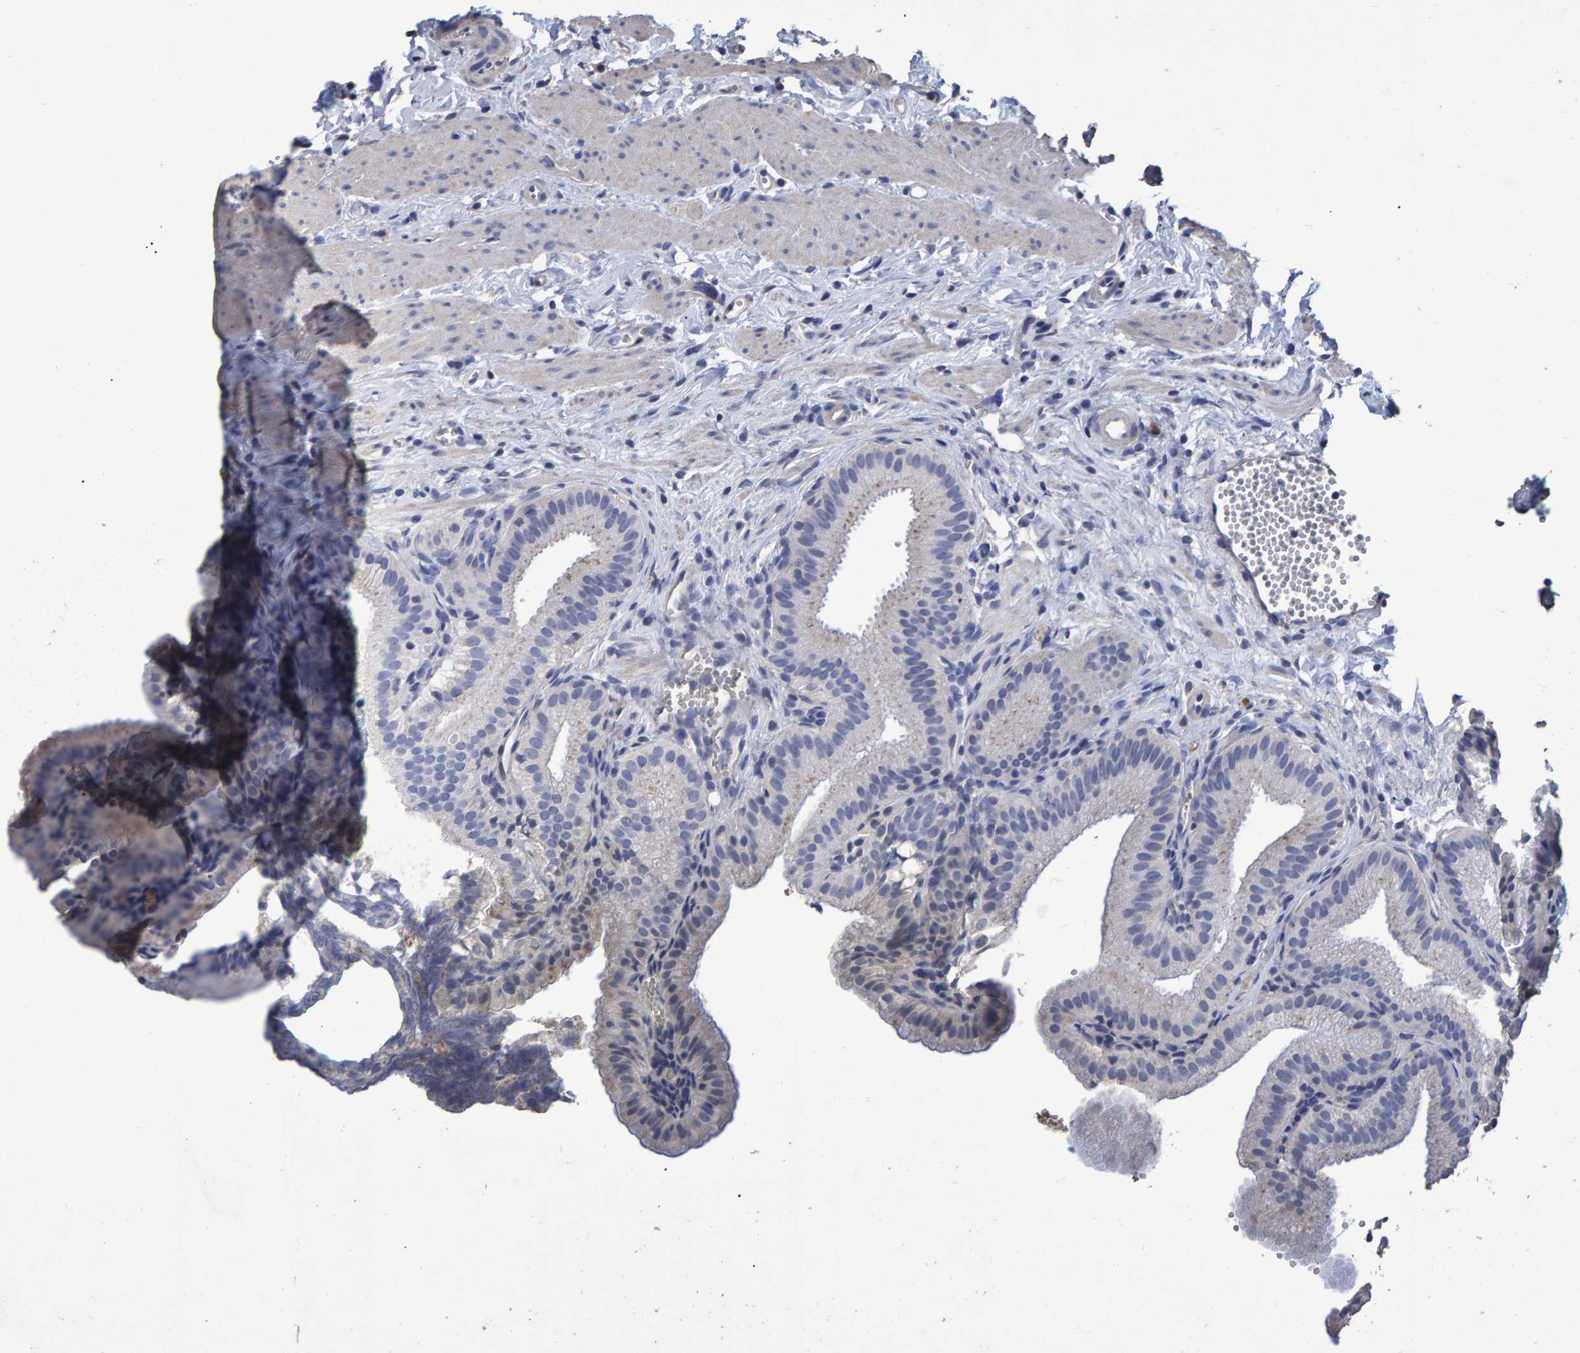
{"staining": {"intensity": "moderate", "quantity": "<25%", "location": "cytoplasmic/membranous"}, "tissue": "gallbladder", "cell_type": "Glandular cells", "image_type": "normal", "snomed": [{"axis": "morphology", "description": "Normal tissue, NOS"}, {"axis": "topography", "description": "Gallbladder"}], "caption": "Gallbladder stained with DAB immunohistochemistry shows low levels of moderate cytoplasmic/membranous staining in approximately <25% of glandular cells. (brown staining indicates protein expression, while blue staining denotes nuclei).", "gene": "HEMGN", "patient": {"sex": "male", "age": 38}}